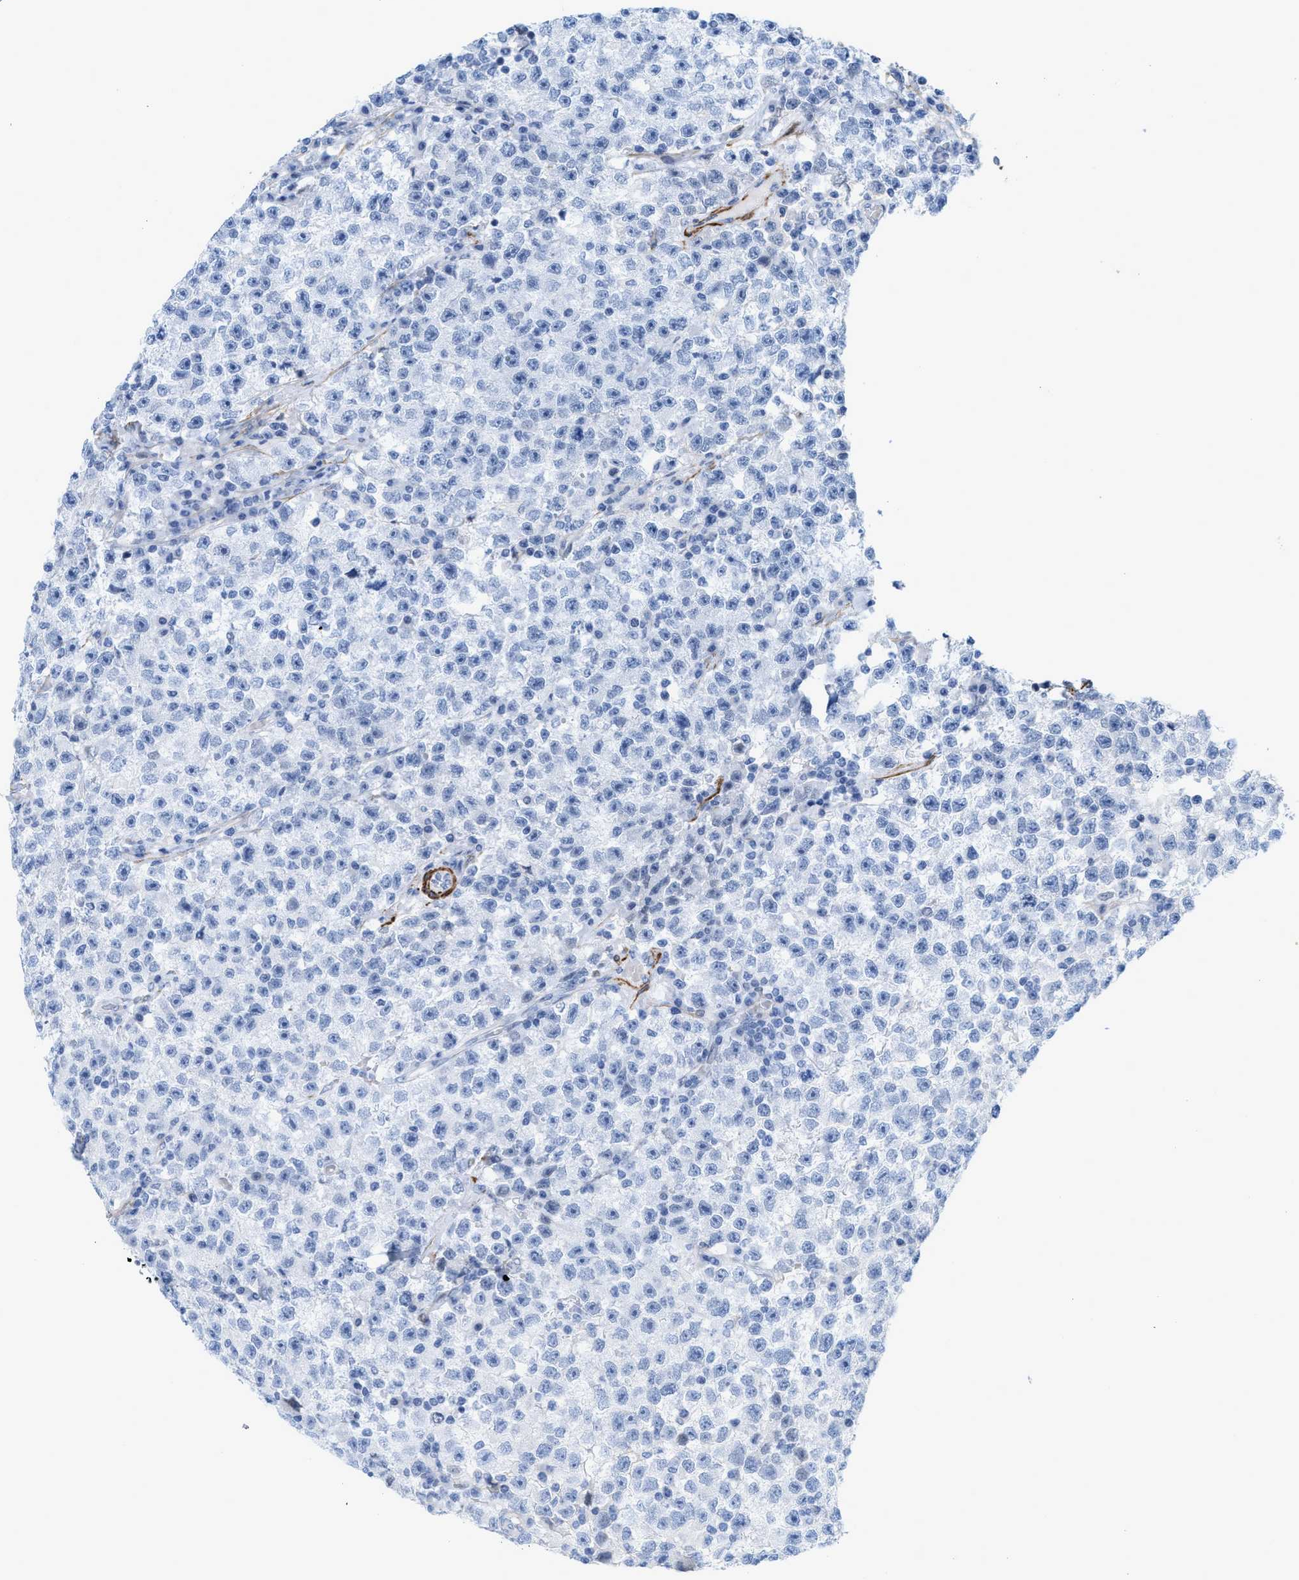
{"staining": {"intensity": "negative", "quantity": "none", "location": "none"}, "tissue": "testis cancer", "cell_type": "Tumor cells", "image_type": "cancer", "snomed": [{"axis": "morphology", "description": "Seminoma, NOS"}, {"axis": "topography", "description": "Testis"}], "caption": "IHC photomicrograph of human testis seminoma stained for a protein (brown), which exhibits no expression in tumor cells.", "gene": "TAGLN", "patient": {"sex": "male", "age": 22}}